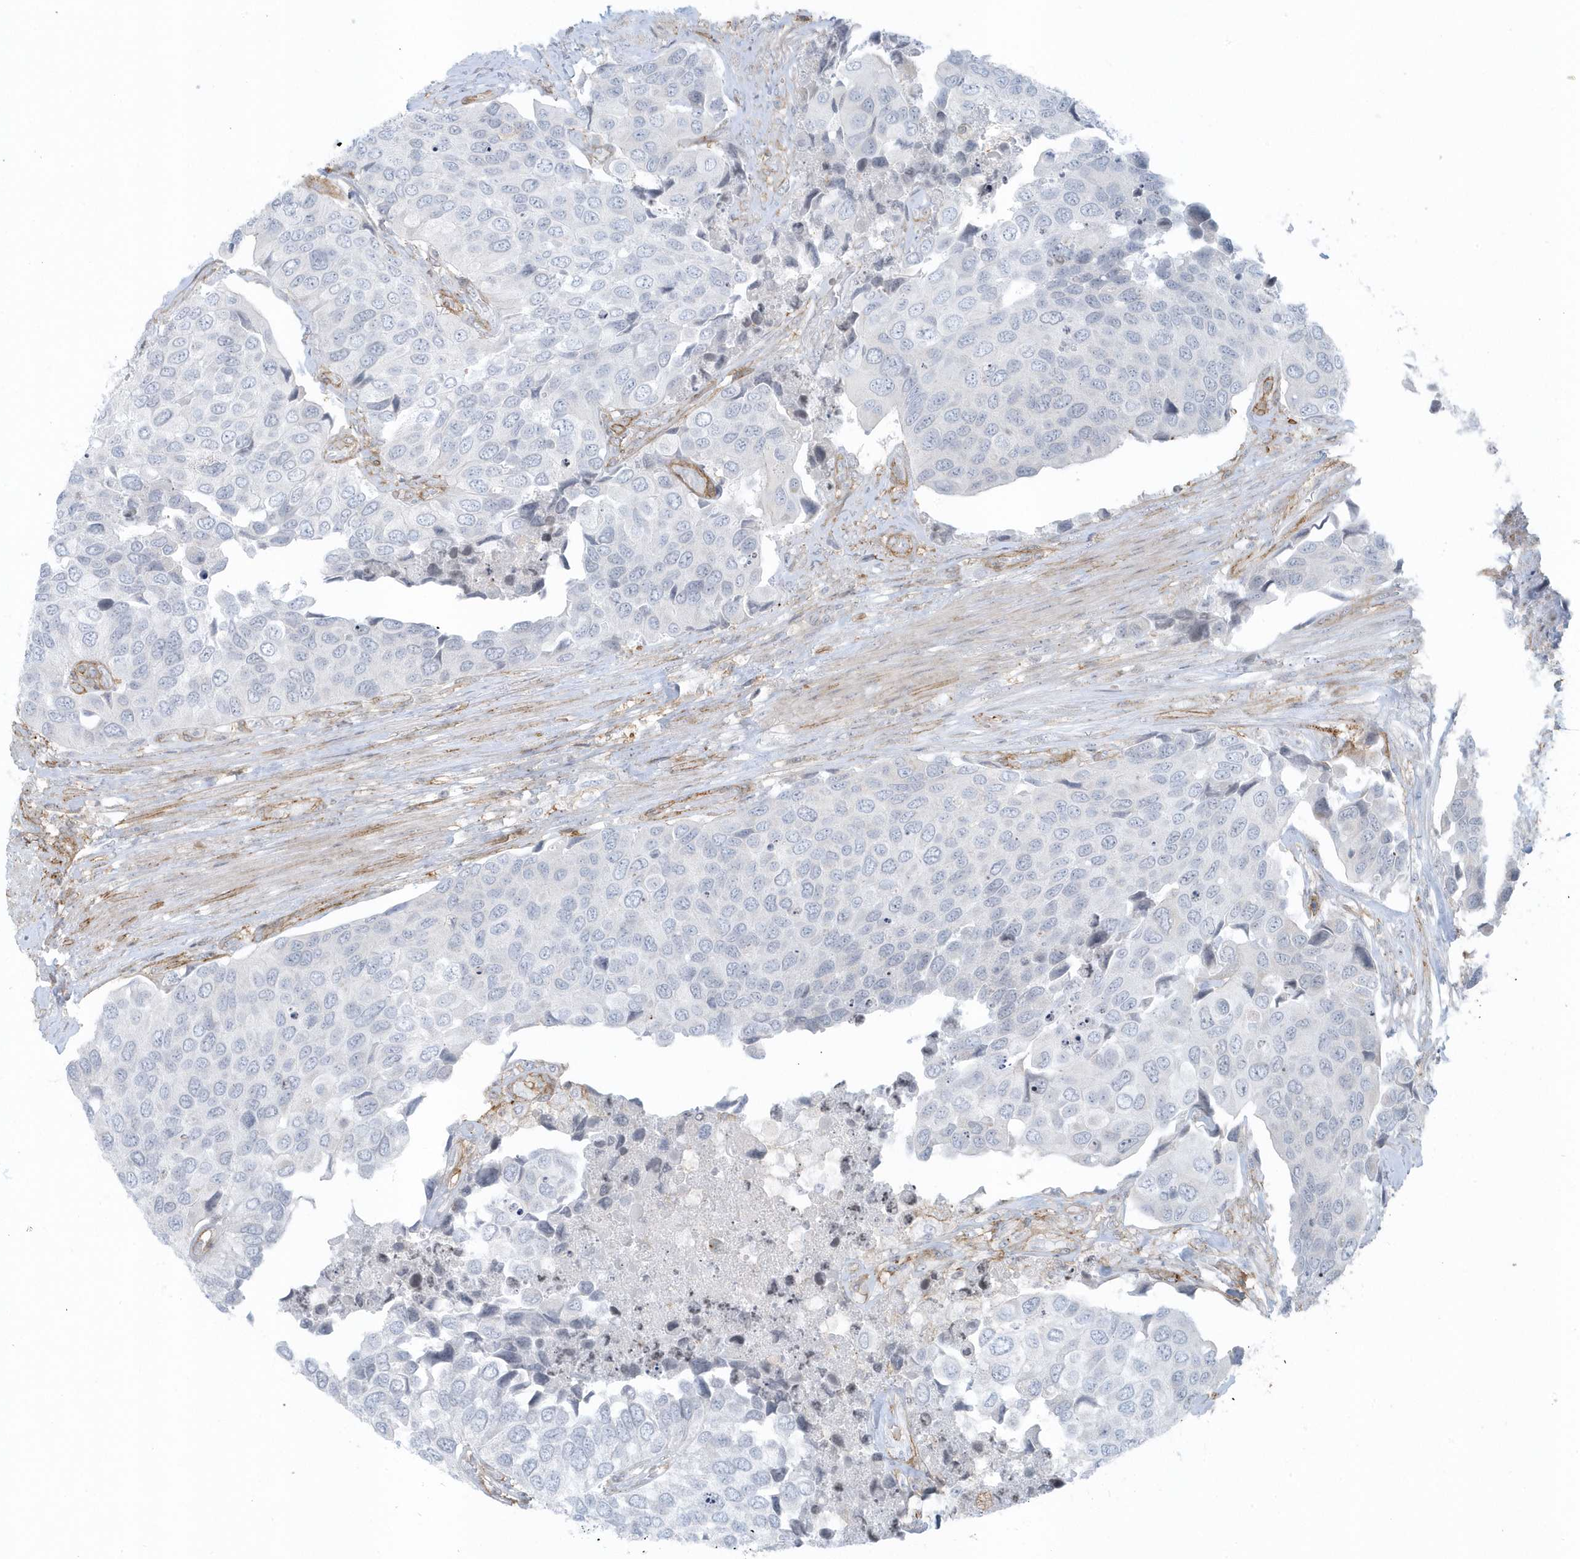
{"staining": {"intensity": "negative", "quantity": "none", "location": "none"}, "tissue": "urothelial cancer", "cell_type": "Tumor cells", "image_type": "cancer", "snomed": [{"axis": "morphology", "description": "Urothelial carcinoma, High grade"}, {"axis": "topography", "description": "Urinary bladder"}], "caption": "There is no significant positivity in tumor cells of urothelial carcinoma (high-grade).", "gene": "CACNB2", "patient": {"sex": "male", "age": 74}}